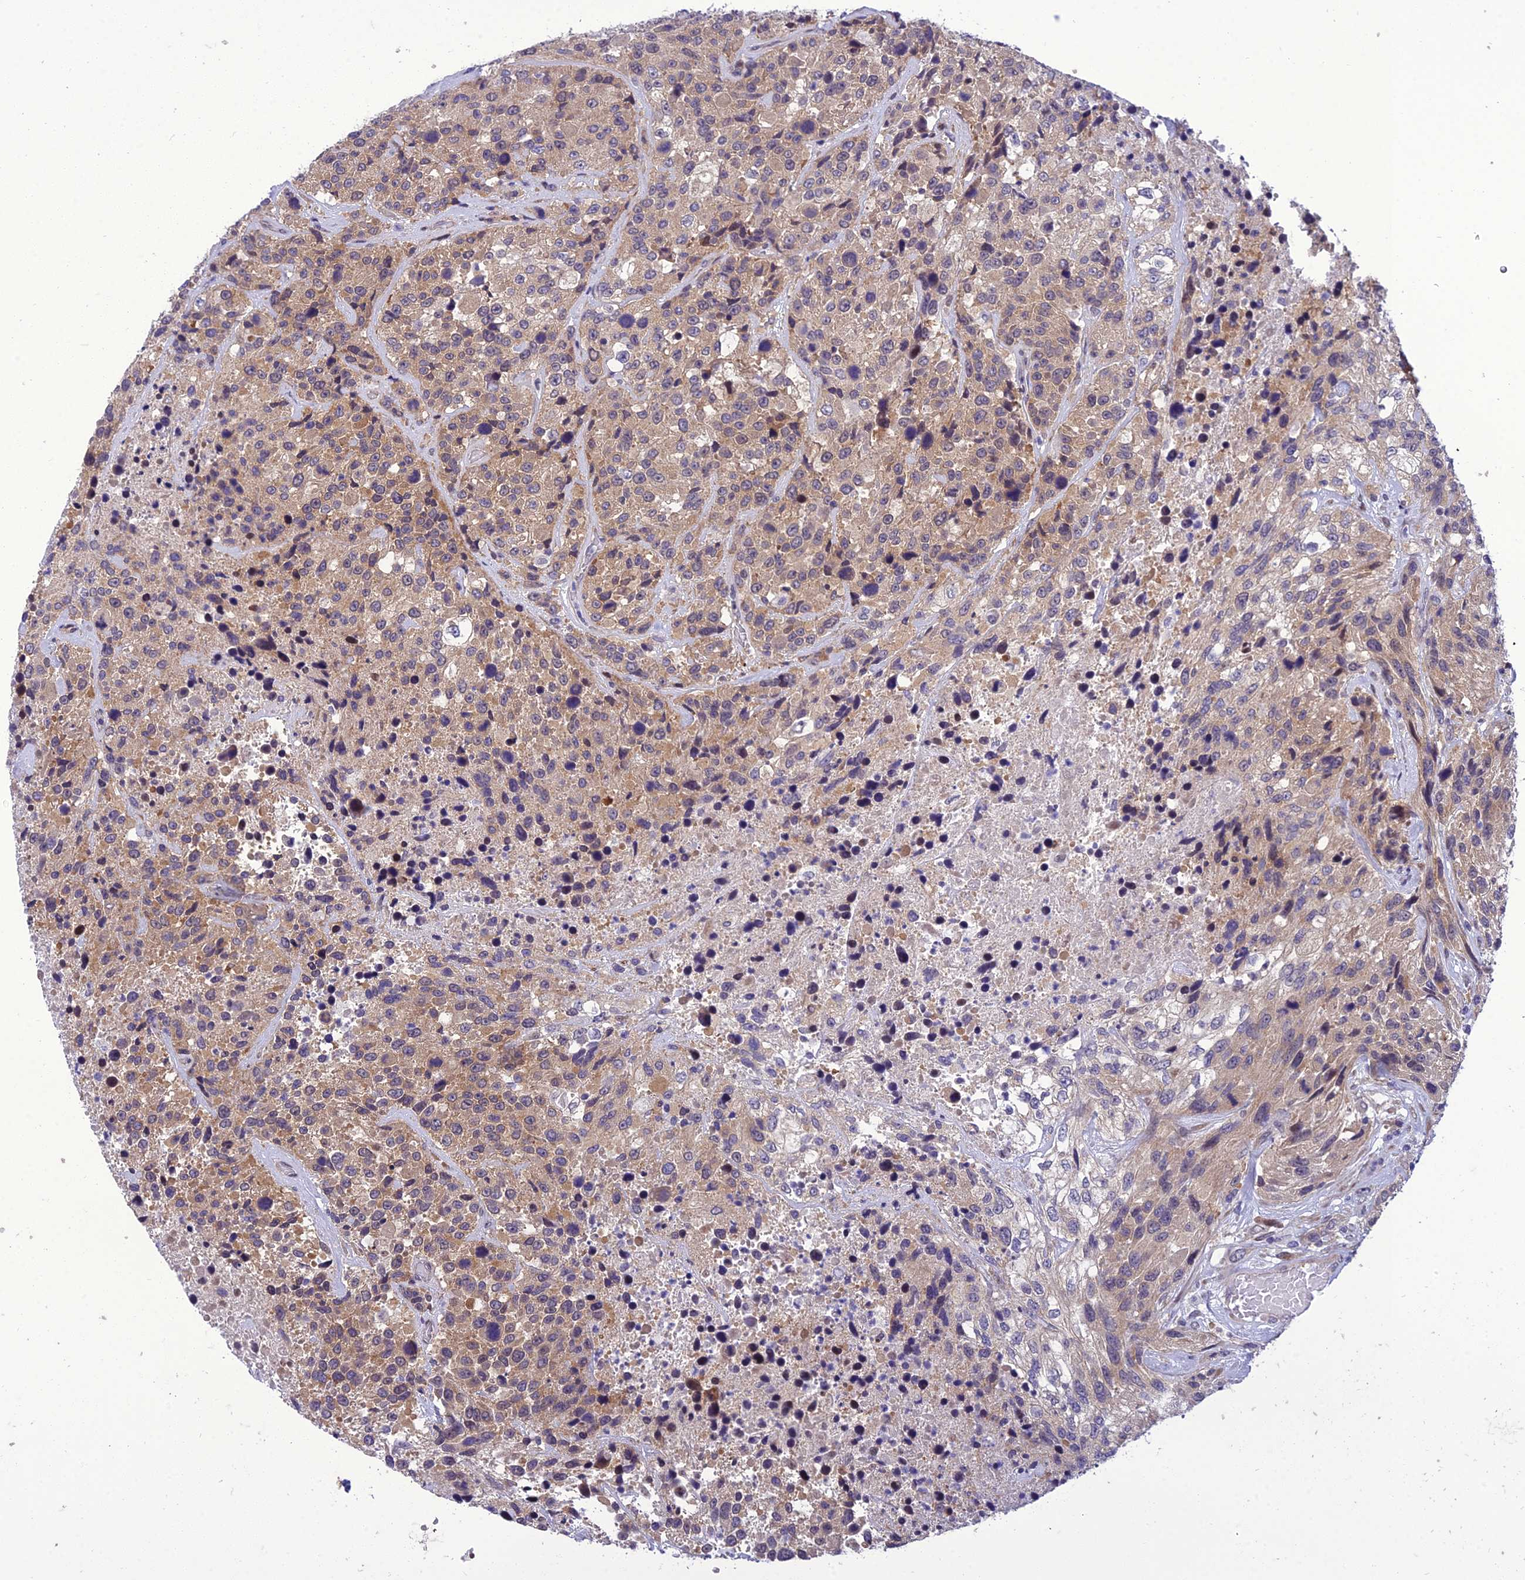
{"staining": {"intensity": "moderate", "quantity": ">75%", "location": "cytoplasmic/membranous"}, "tissue": "urothelial cancer", "cell_type": "Tumor cells", "image_type": "cancer", "snomed": [{"axis": "morphology", "description": "Urothelial carcinoma, High grade"}, {"axis": "topography", "description": "Urinary bladder"}], "caption": "Immunohistochemistry of human high-grade urothelial carcinoma shows medium levels of moderate cytoplasmic/membranous positivity in about >75% of tumor cells.", "gene": "GAB4", "patient": {"sex": "female", "age": 70}}